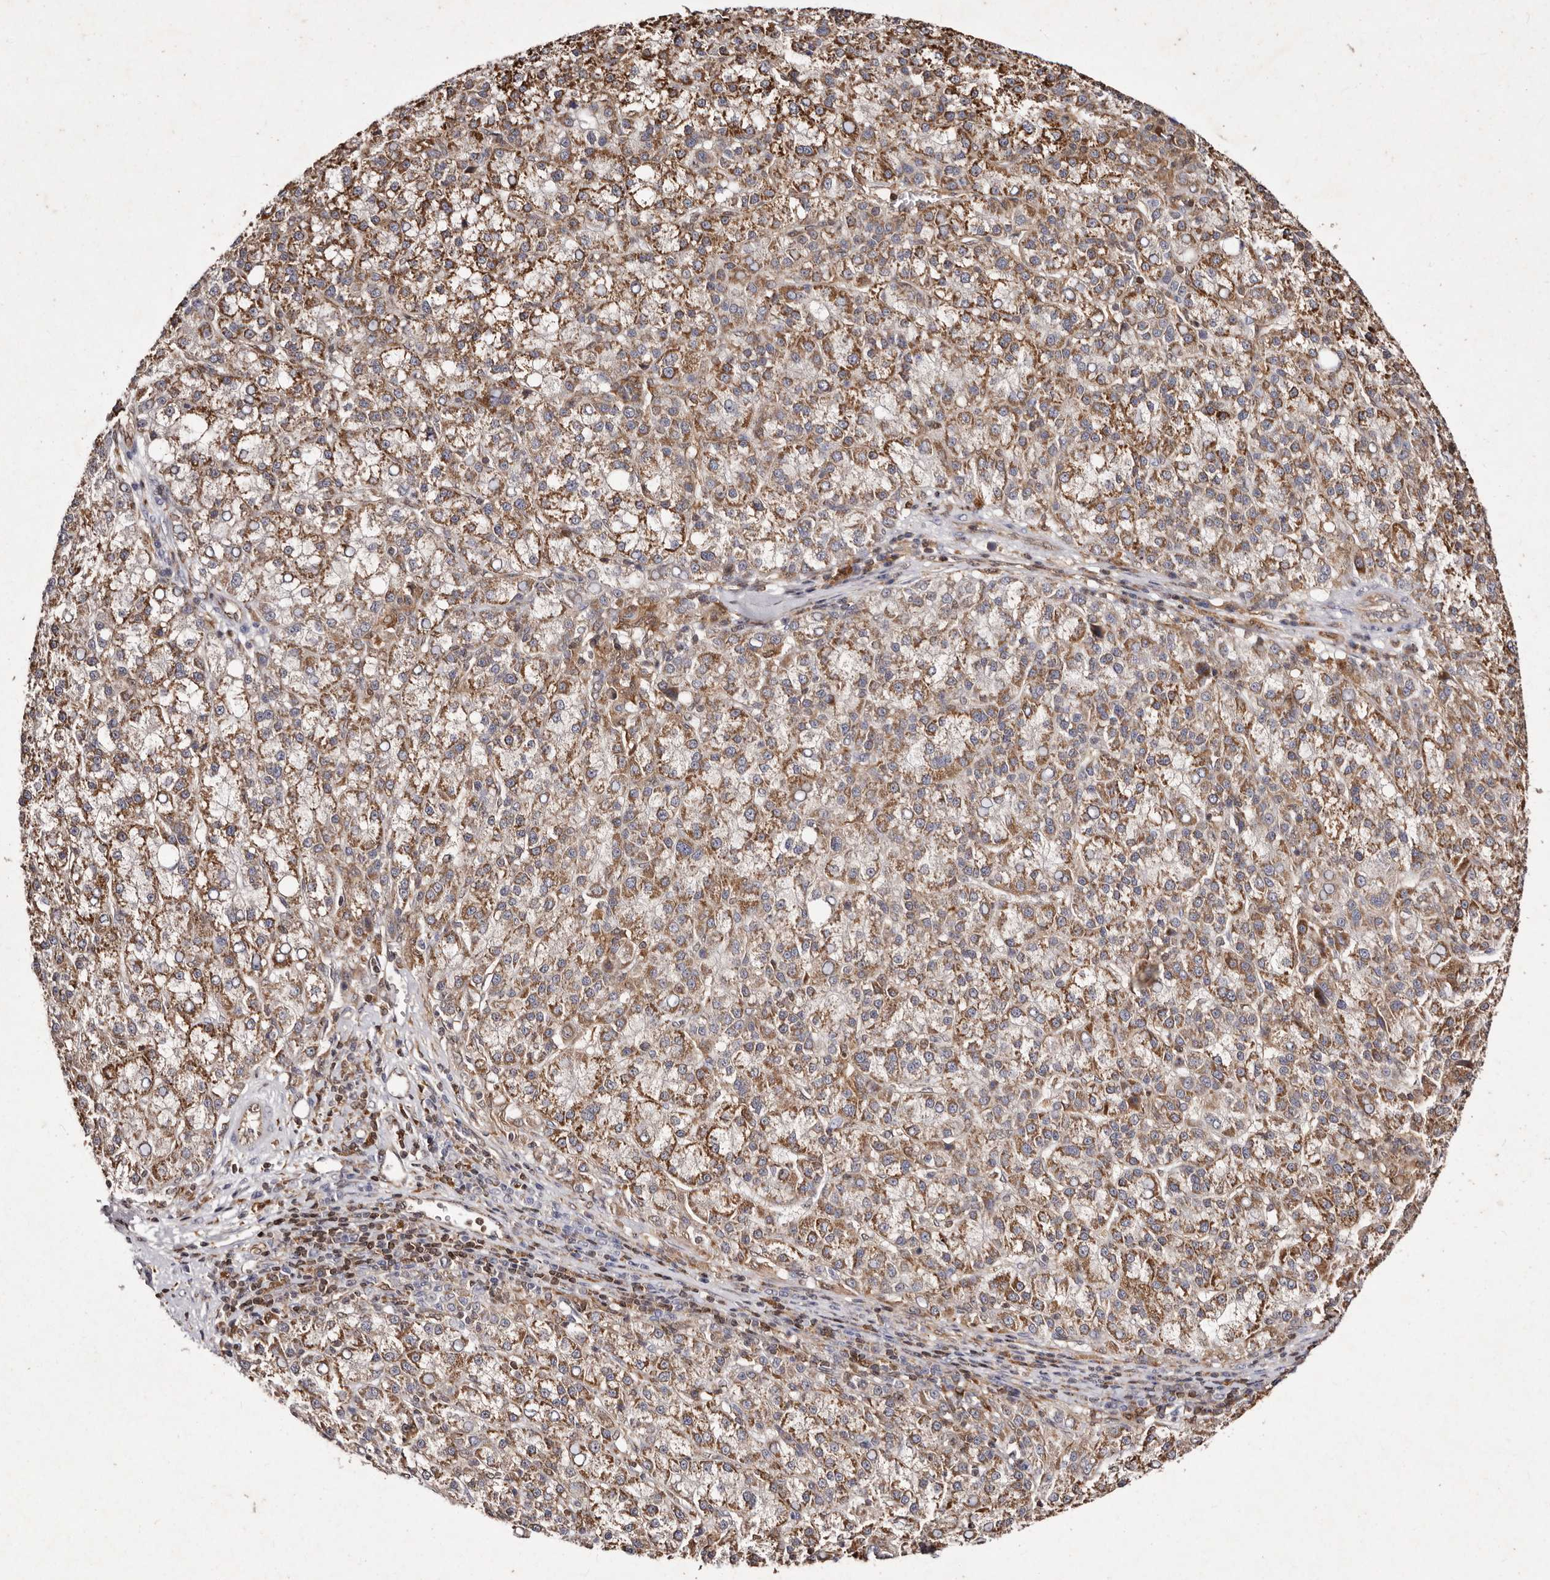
{"staining": {"intensity": "moderate", "quantity": ">75%", "location": "cytoplasmic/membranous"}, "tissue": "liver cancer", "cell_type": "Tumor cells", "image_type": "cancer", "snomed": [{"axis": "morphology", "description": "Carcinoma, Hepatocellular, NOS"}, {"axis": "topography", "description": "Liver"}], "caption": "Hepatocellular carcinoma (liver) stained with a brown dye displays moderate cytoplasmic/membranous positive expression in about >75% of tumor cells.", "gene": "GIMAP4", "patient": {"sex": "female", "age": 58}}